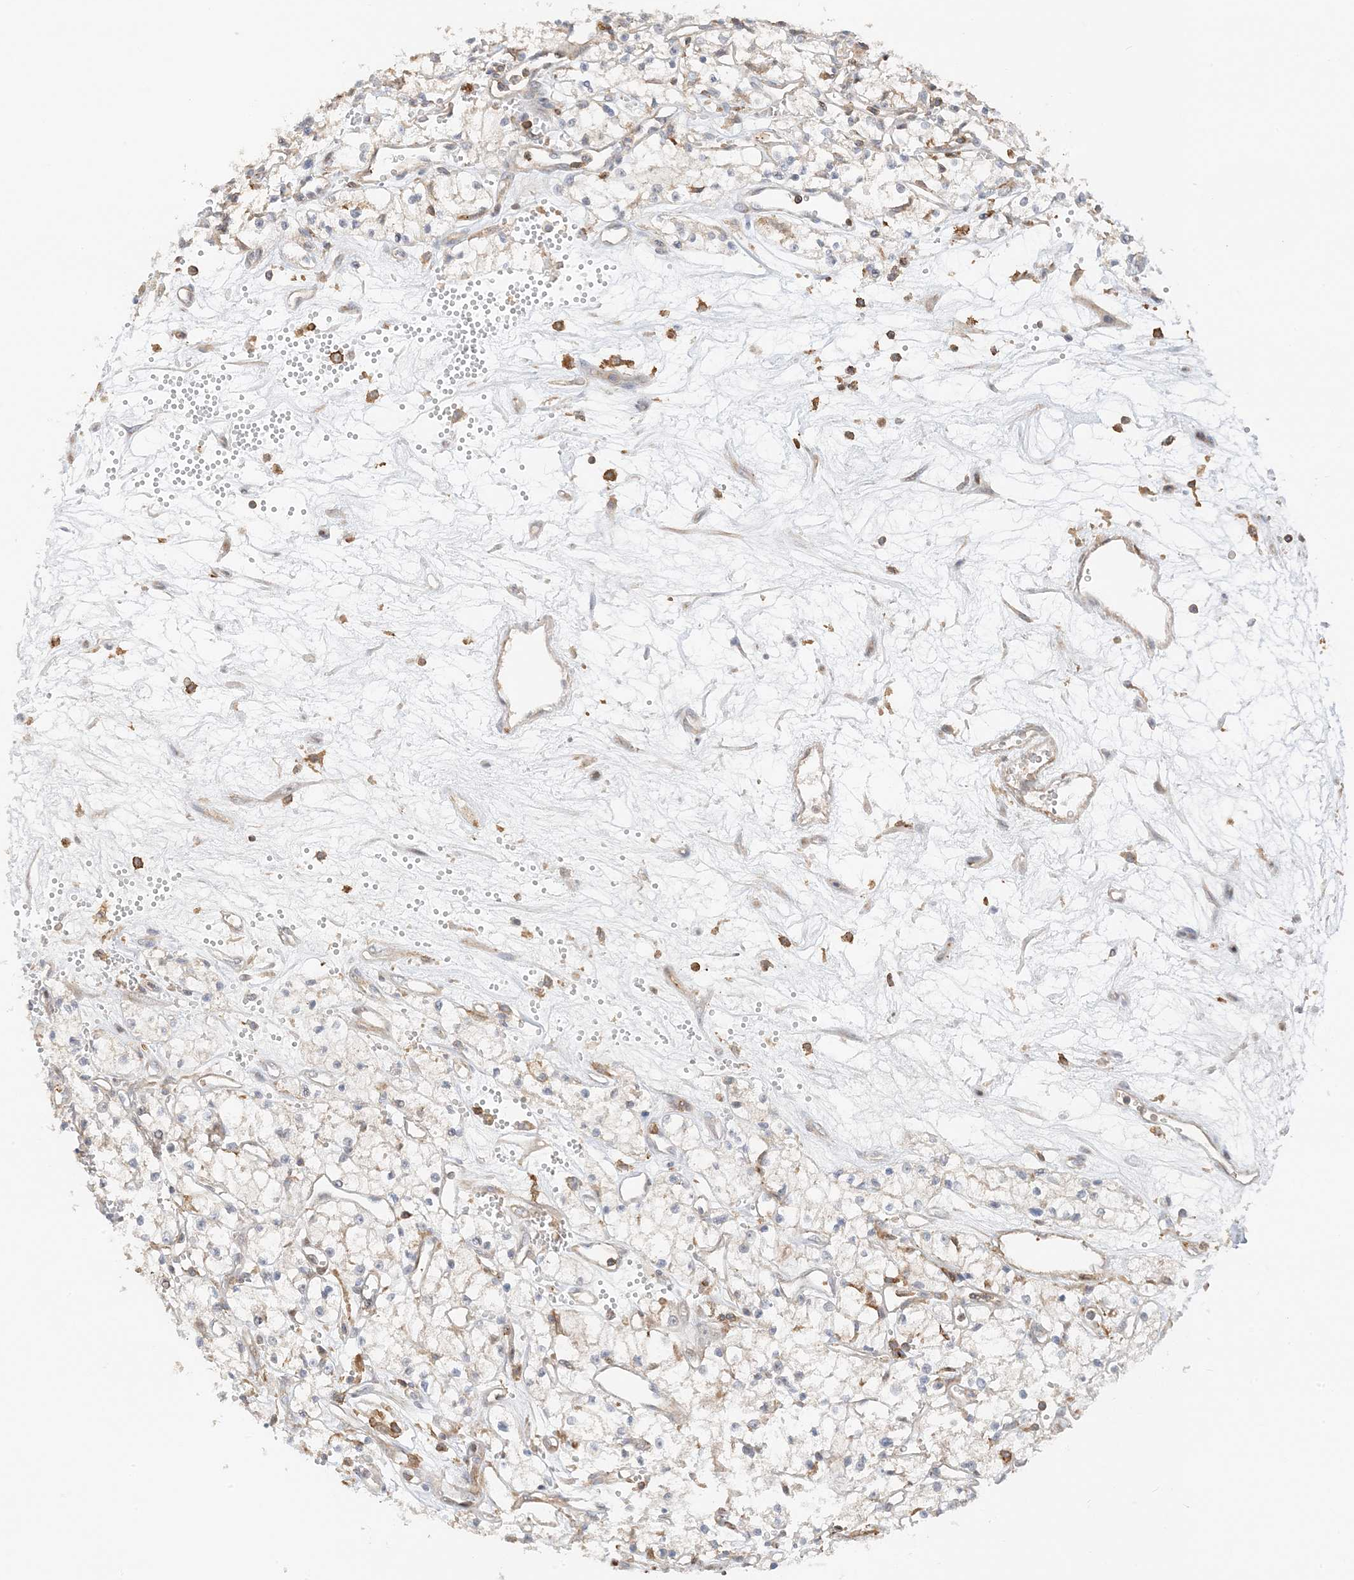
{"staining": {"intensity": "negative", "quantity": "none", "location": "none"}, "tissue": "renal cancer", "cell_type": "Tumor cells", "image_type": "cancer", "snomed": [{"axis": "morphology", "description": "Adenocarcinoma, NOS"}, {"axis": "topography", "description": "Kidney"}], "caption": "This photomicrograph is of renal cancer stained with immunohistochemistry (IHC) to label a protein in brown with the nuclei are counter-stained blue. There is no expression in tumor cells.", "gene": "TATDN3", "patient": {"sex": "male", "age": 59}}